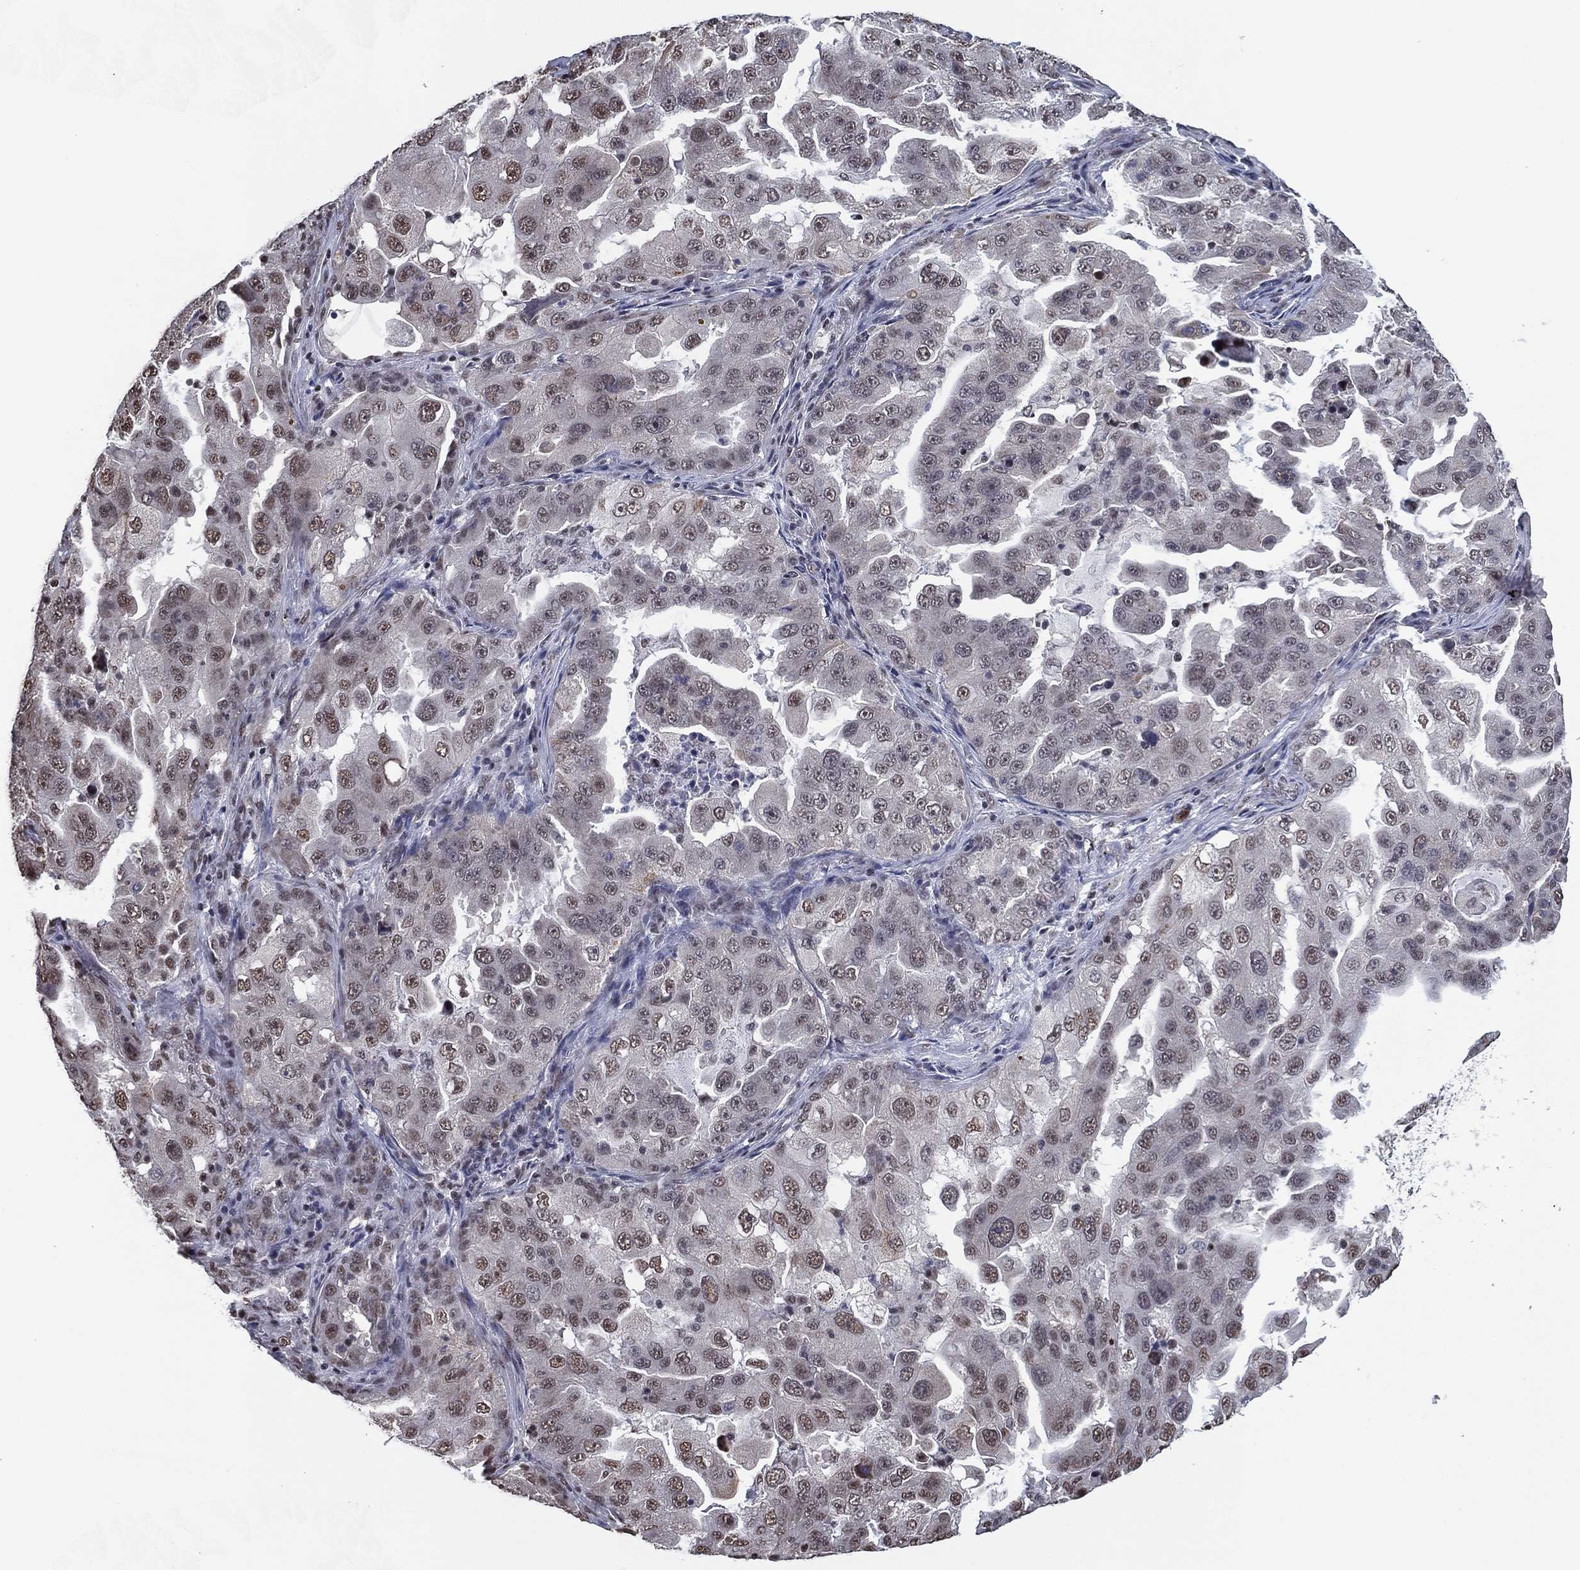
{"staining": {"intensity": "moderate", "quantity": "<25%", "location": "nuclear"}, "tissue": "lung cancer", "cell_type": "Tumor cells", "image_type": "cancer", "snomed": [{"axis": "morphology", "description": "Adenocarcinoma, NOS"}, {"axis": "topography", "description": "Lung"}], "caption": "IHC micrograph of human lung adenocarcinoma stained for a protein (brown), which shows low levels of moderate nuclear positivity in approximately <25% of tumor cells.", "gene": "ZBTB42", "patient": {"sex": "female", "age": 61}}